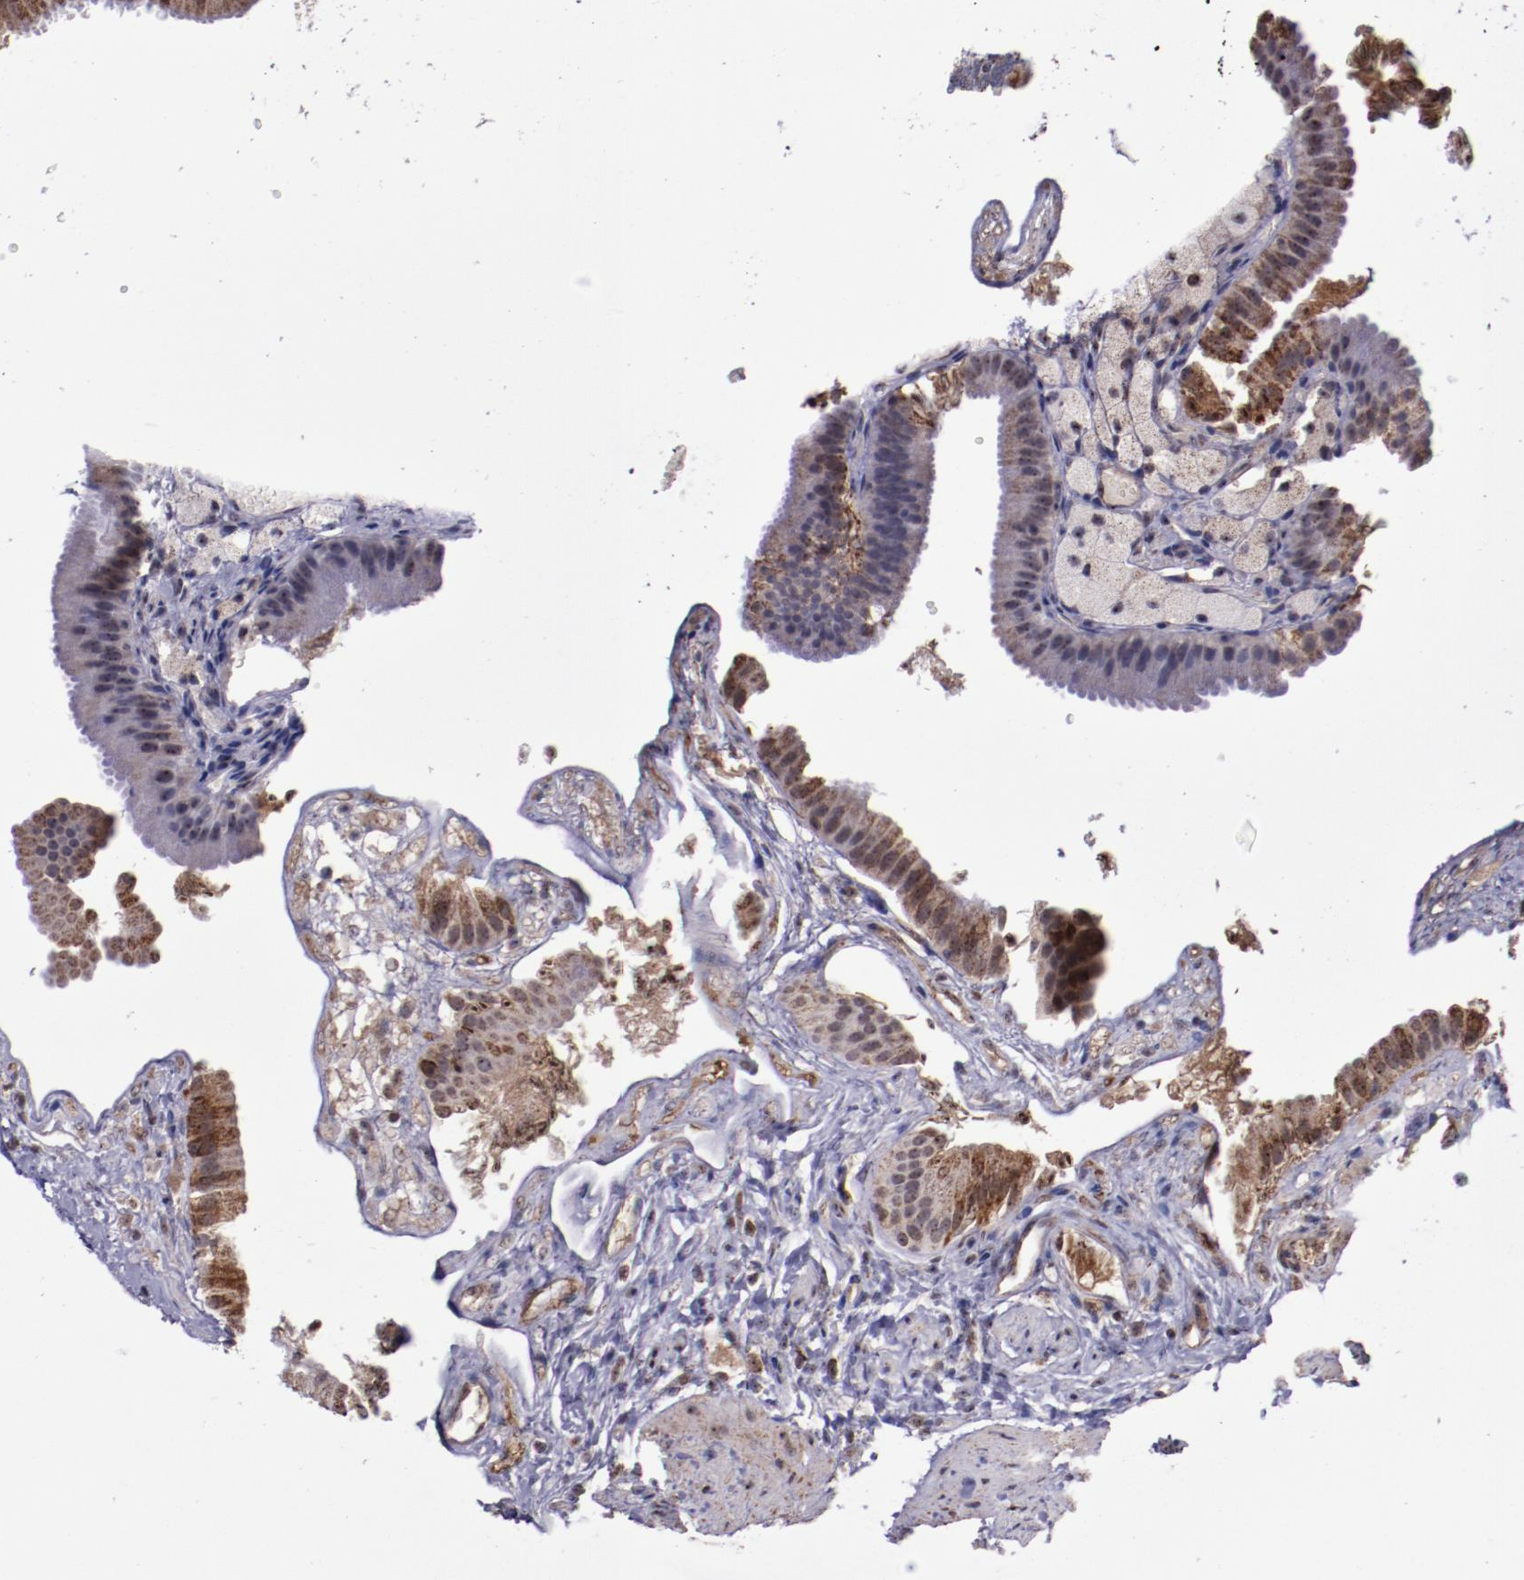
{"staining": {"intensity": "strong", "quantity": ">75%", "location": "cytoplasmic/membranous"}, "tissue": "gallbladder", "cell_type": "Glandular cells", "image_type": "normal", "snomed": [{"axis": "morphology", "description": "Normal tissue, NOS"}, {"axis": "topography", "description": "Gallbladder"}], "caption": "Immunohistochemistry (IHC) histopathology image of normal gallbladder: gallbladder stained using immunohistochemistry demonstrates high levels of strong protein expression localized specifically in the cytoplasmic/membranous of glandular cells, appearing as a cytoplasmic/membranous brown color.", "gene": "LONP1", "patient": {"sex": "female", "age": 24}}